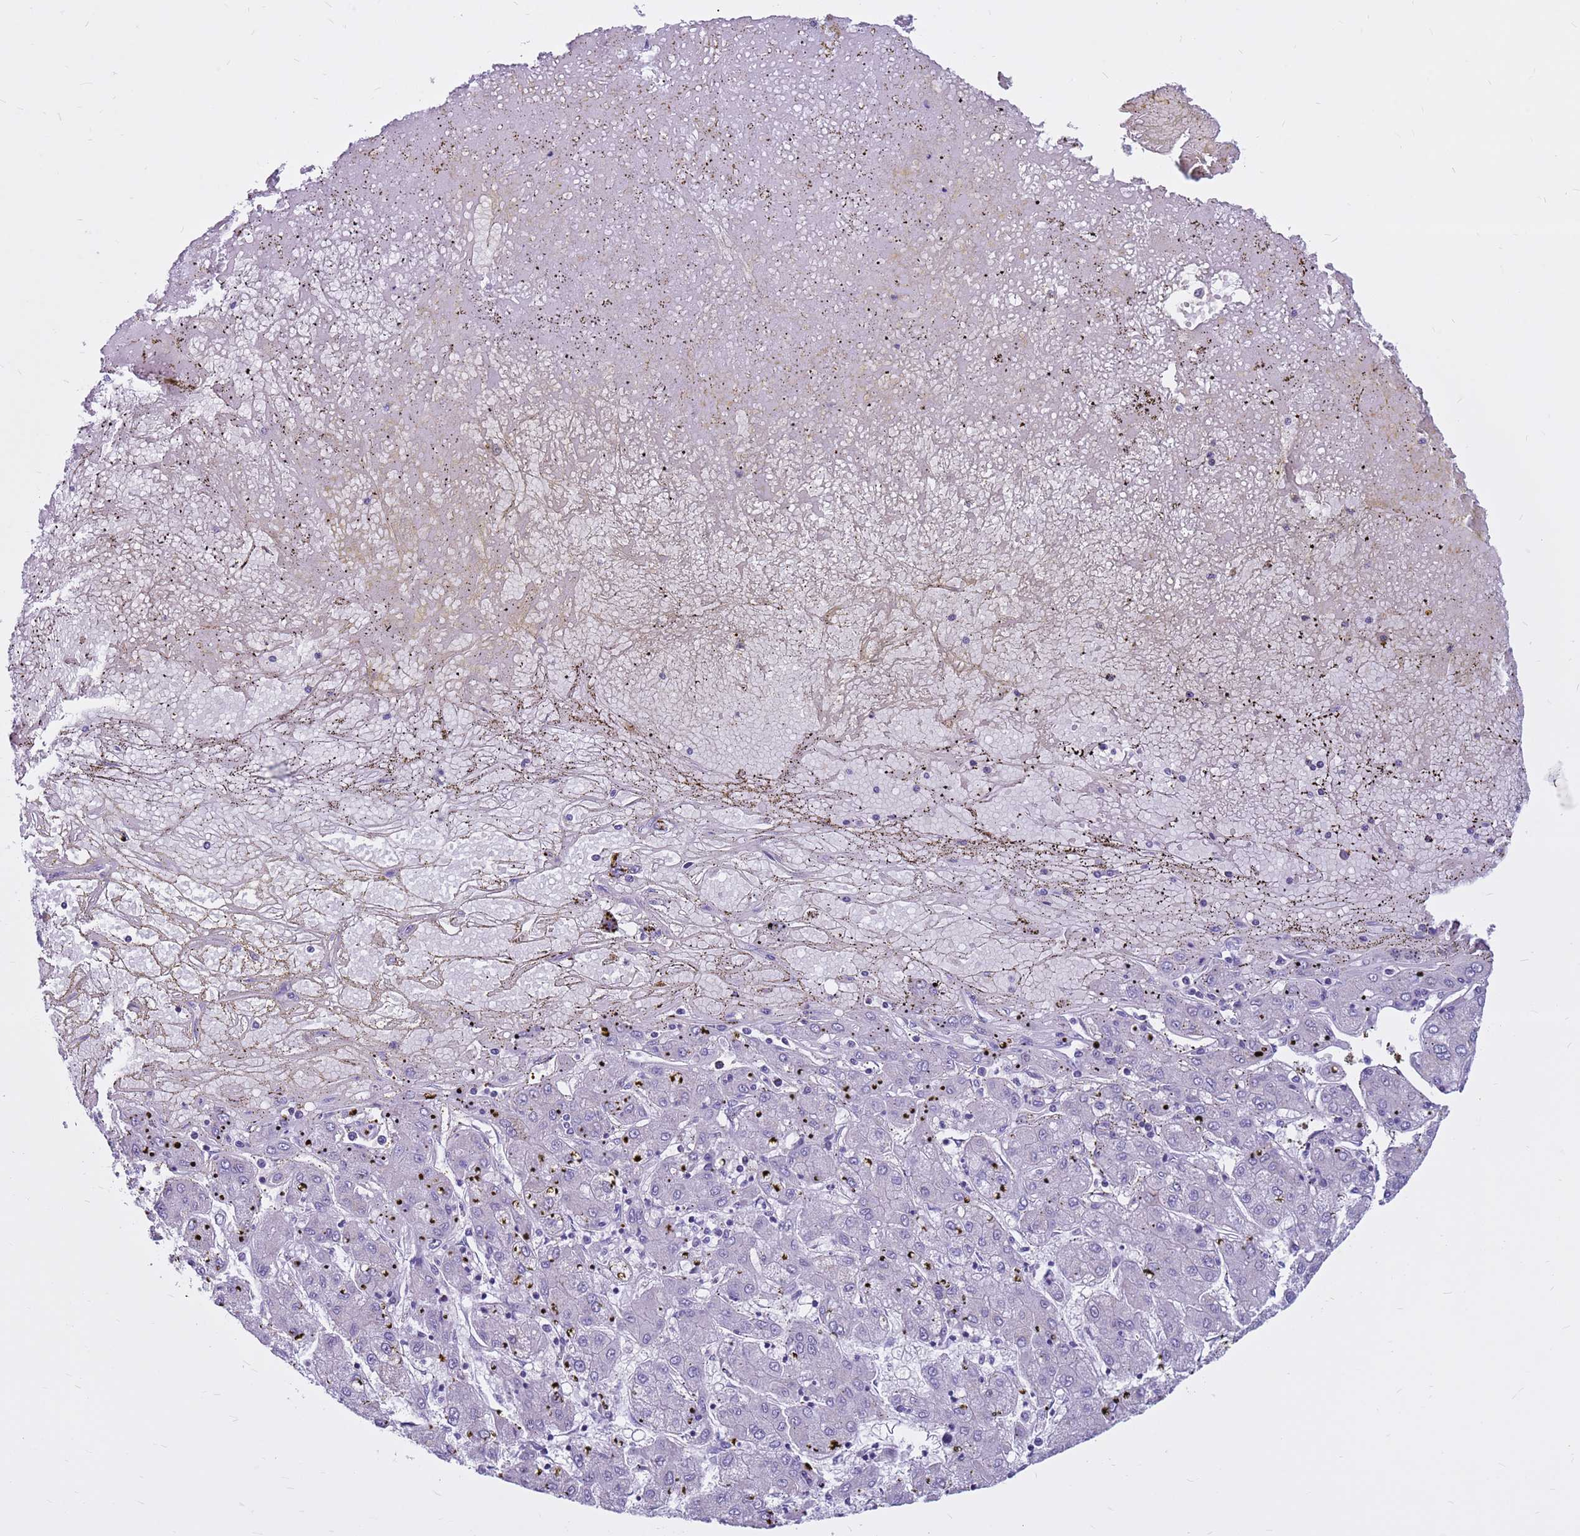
{"staining": {"intensity": "negative", "quantity": "none", "location": "none"}, "tissue": "liver cancer", "cell_type": "Tumor cells", "image_type": "cancer", "snomed": [{"axis": "morphology", "description": "Carcinoma, Hepatocellular, NOS"}, {"axis": "topography", "description": "Liver"}], "caption": "IHC of human liver cancer (hepatocellular carcinoma) exhibits no expression in tumor cells.", "gene": "CDK2AP2", "patient": {"sex": "male", "age": 72}}